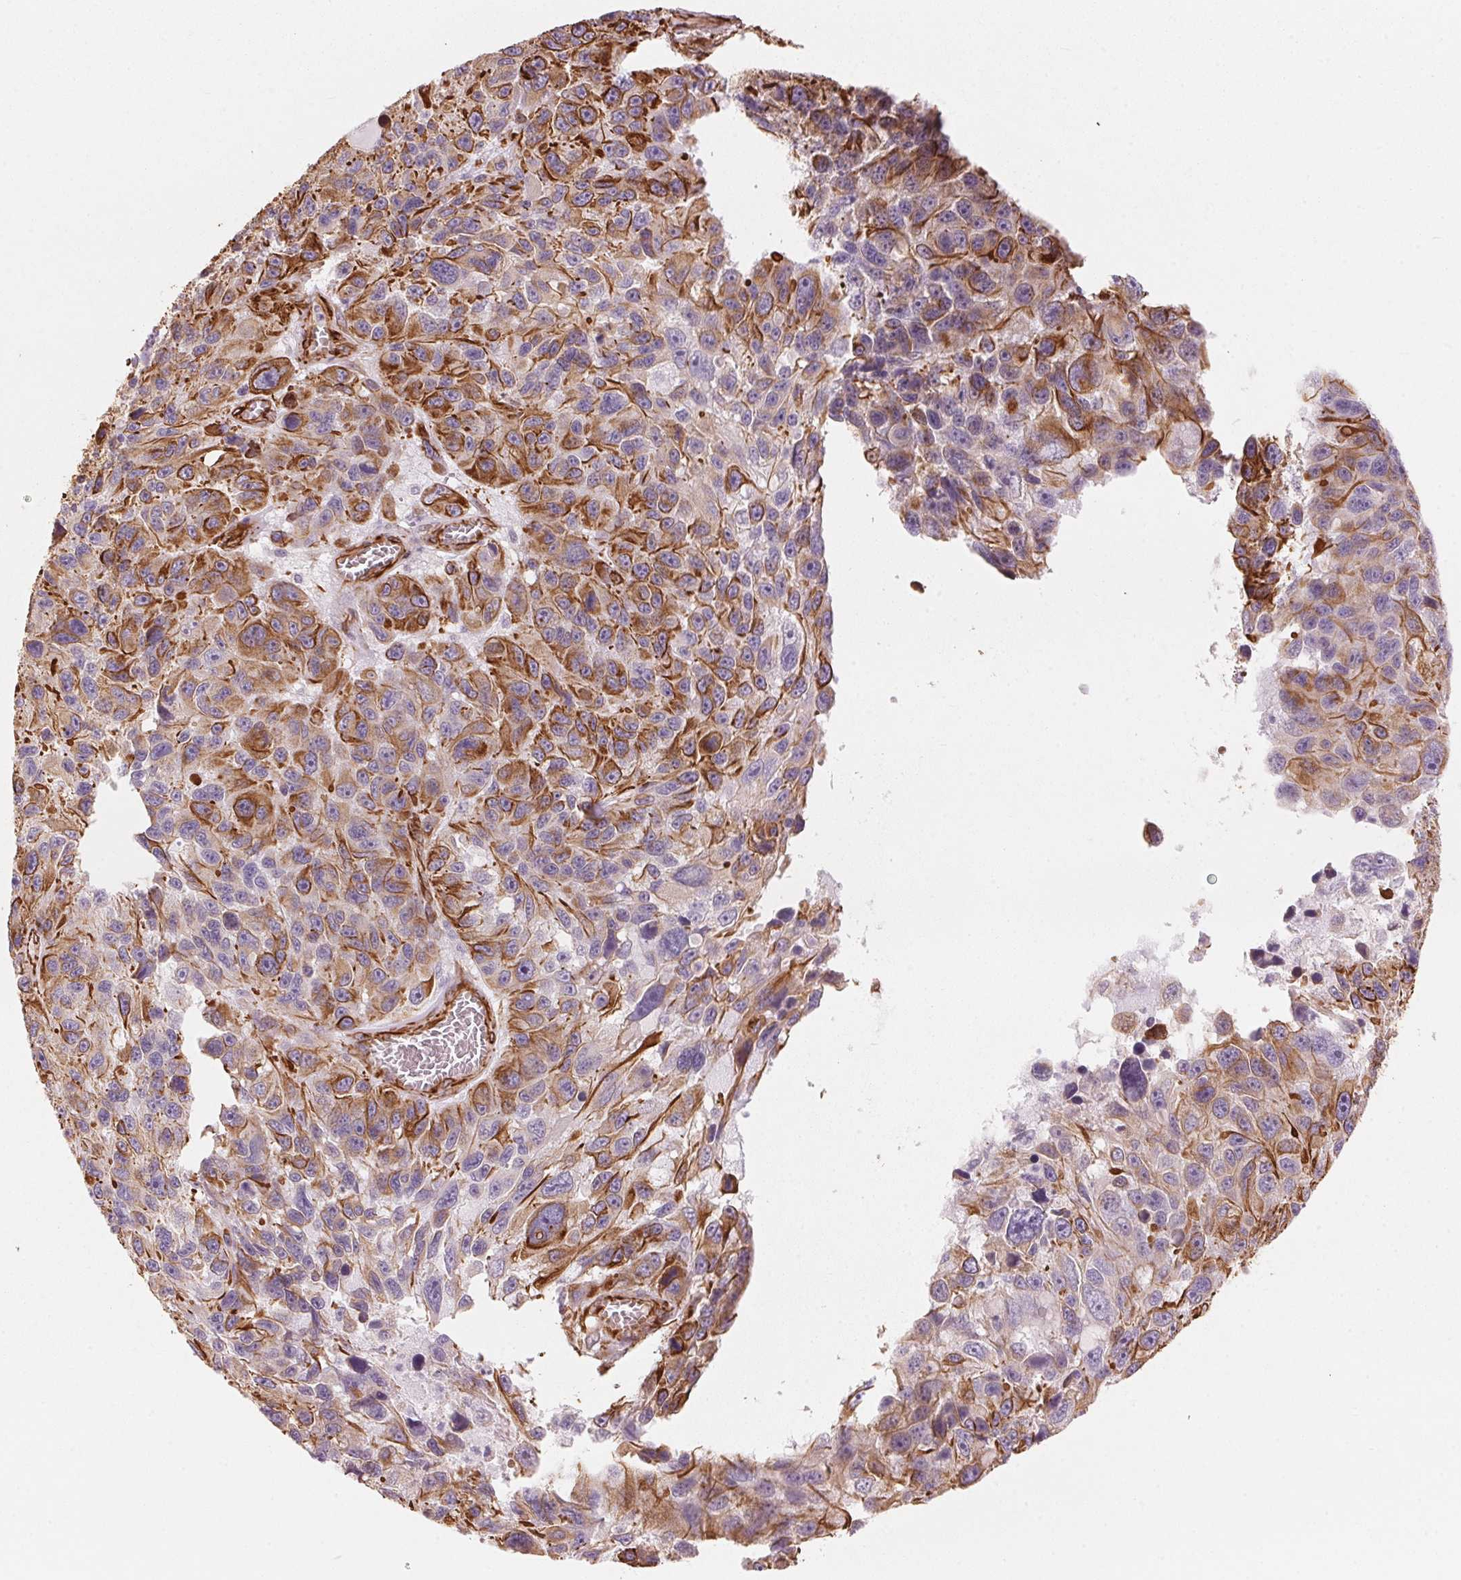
{"staining": {"intensity": "moderate", "quantity": ">75%", "location": "cytoplasmic/membranous"}, "tissue": "melanoma", "cell_type": "Tumor cells", "image_type": "cancer", "snomed": [{"axis": "morphology", "description": "Malignant melanoma, NOS"}, {"axis": "topography", "description": "Skin"}], "caption": "Protein analysis of malignant melanoma tissue demonstrates moderate cytoplasmic/membranous positivity in about >75% of tumor cells.", "gene": "CLPS", "patient": {"sex": "male", "age": 53}}